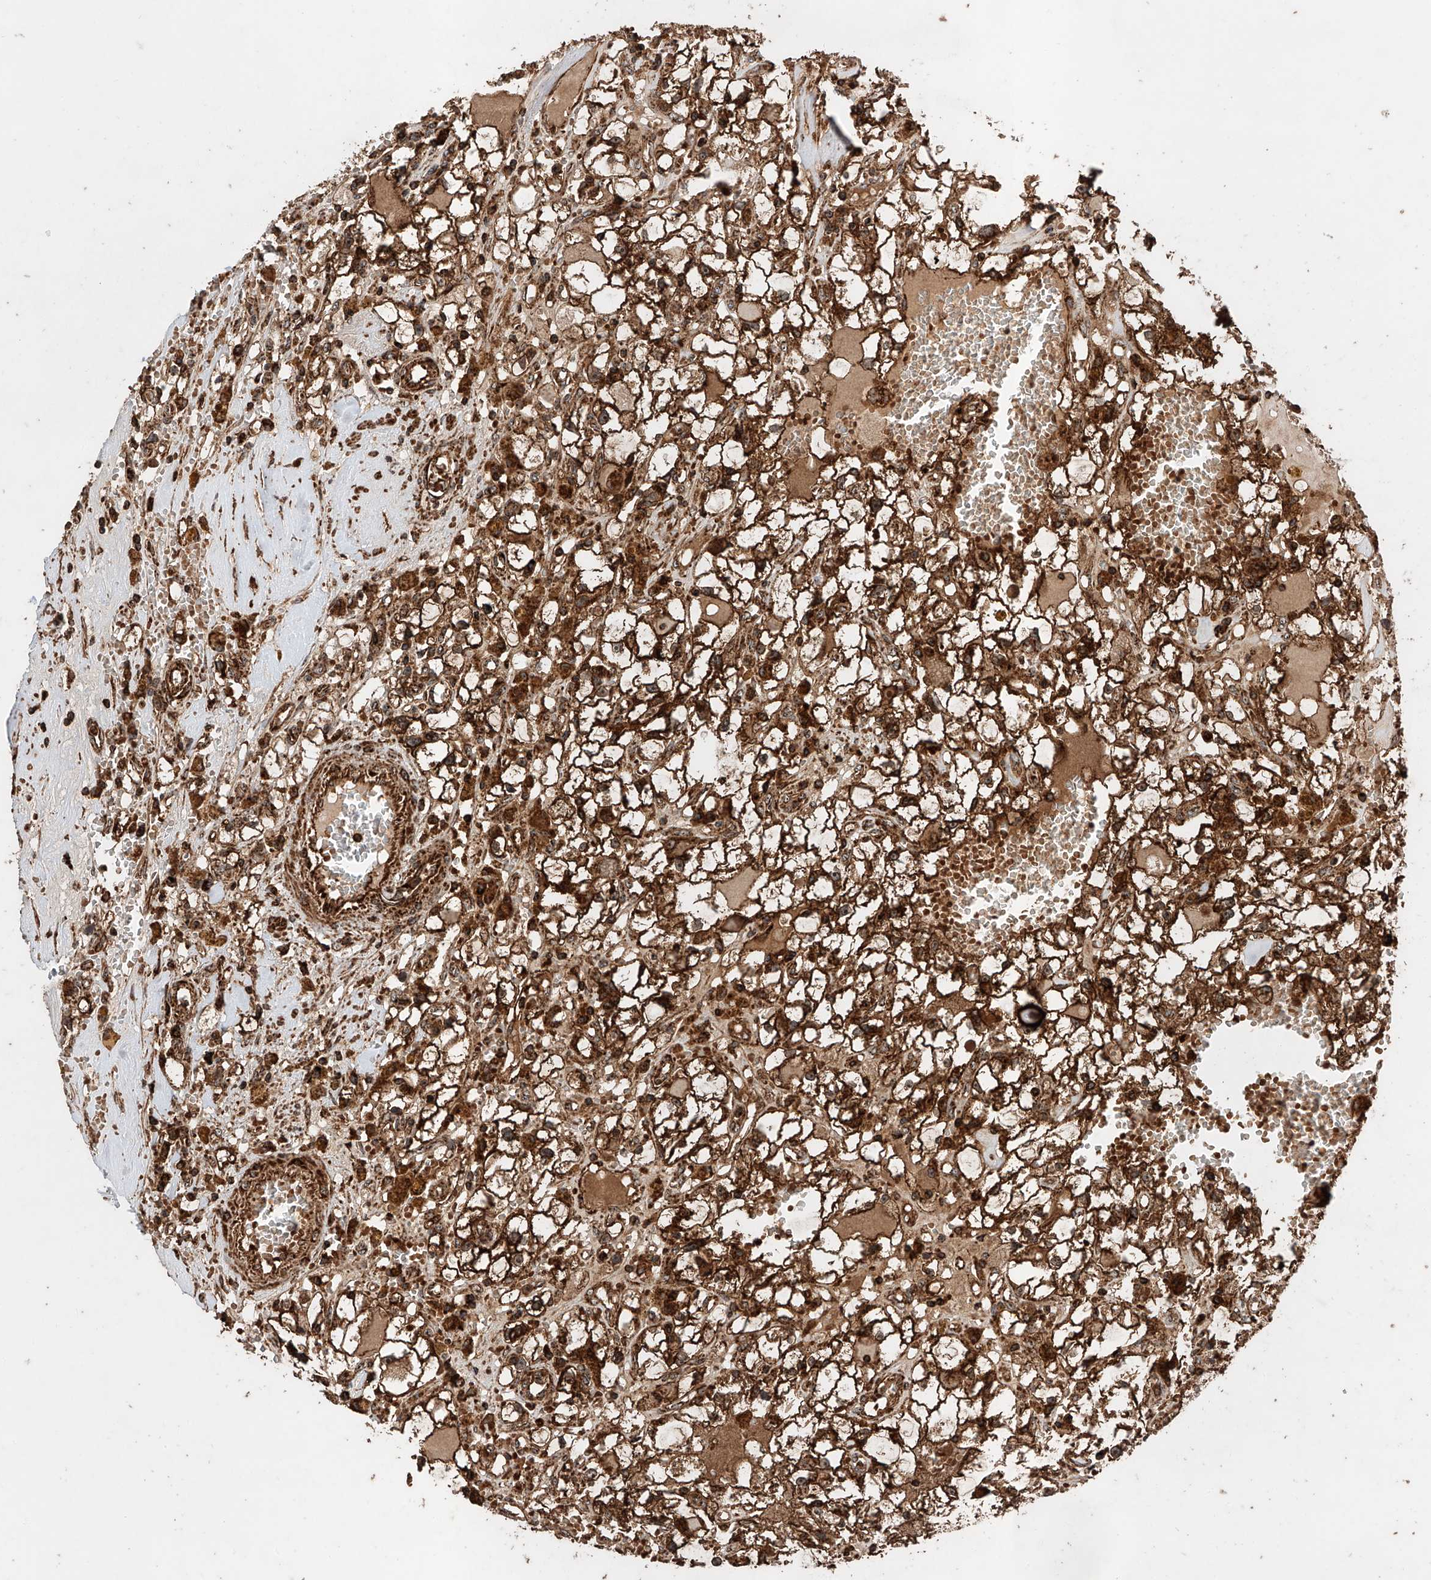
{"staining": {"intensity": "strong", "quantity": ">75%", "location": "cytoplasmic/membranous"}, "tissue": "renal cancer", "cell_type": "Tumor cells", "image_type": "cancer", "snomed": [{"axis": "morphology", "description": "Adenocarcinoma, NOS"}, {"axis": "topography", "description": "Kidney"}], "caption": "An image of adenocarcinoma (renal) stained for a protein displays strong cytoplasmic/membranous brown staining in tumor cells.", "gene": "PISD", "patient": {"sex": "male", "age": 56}}